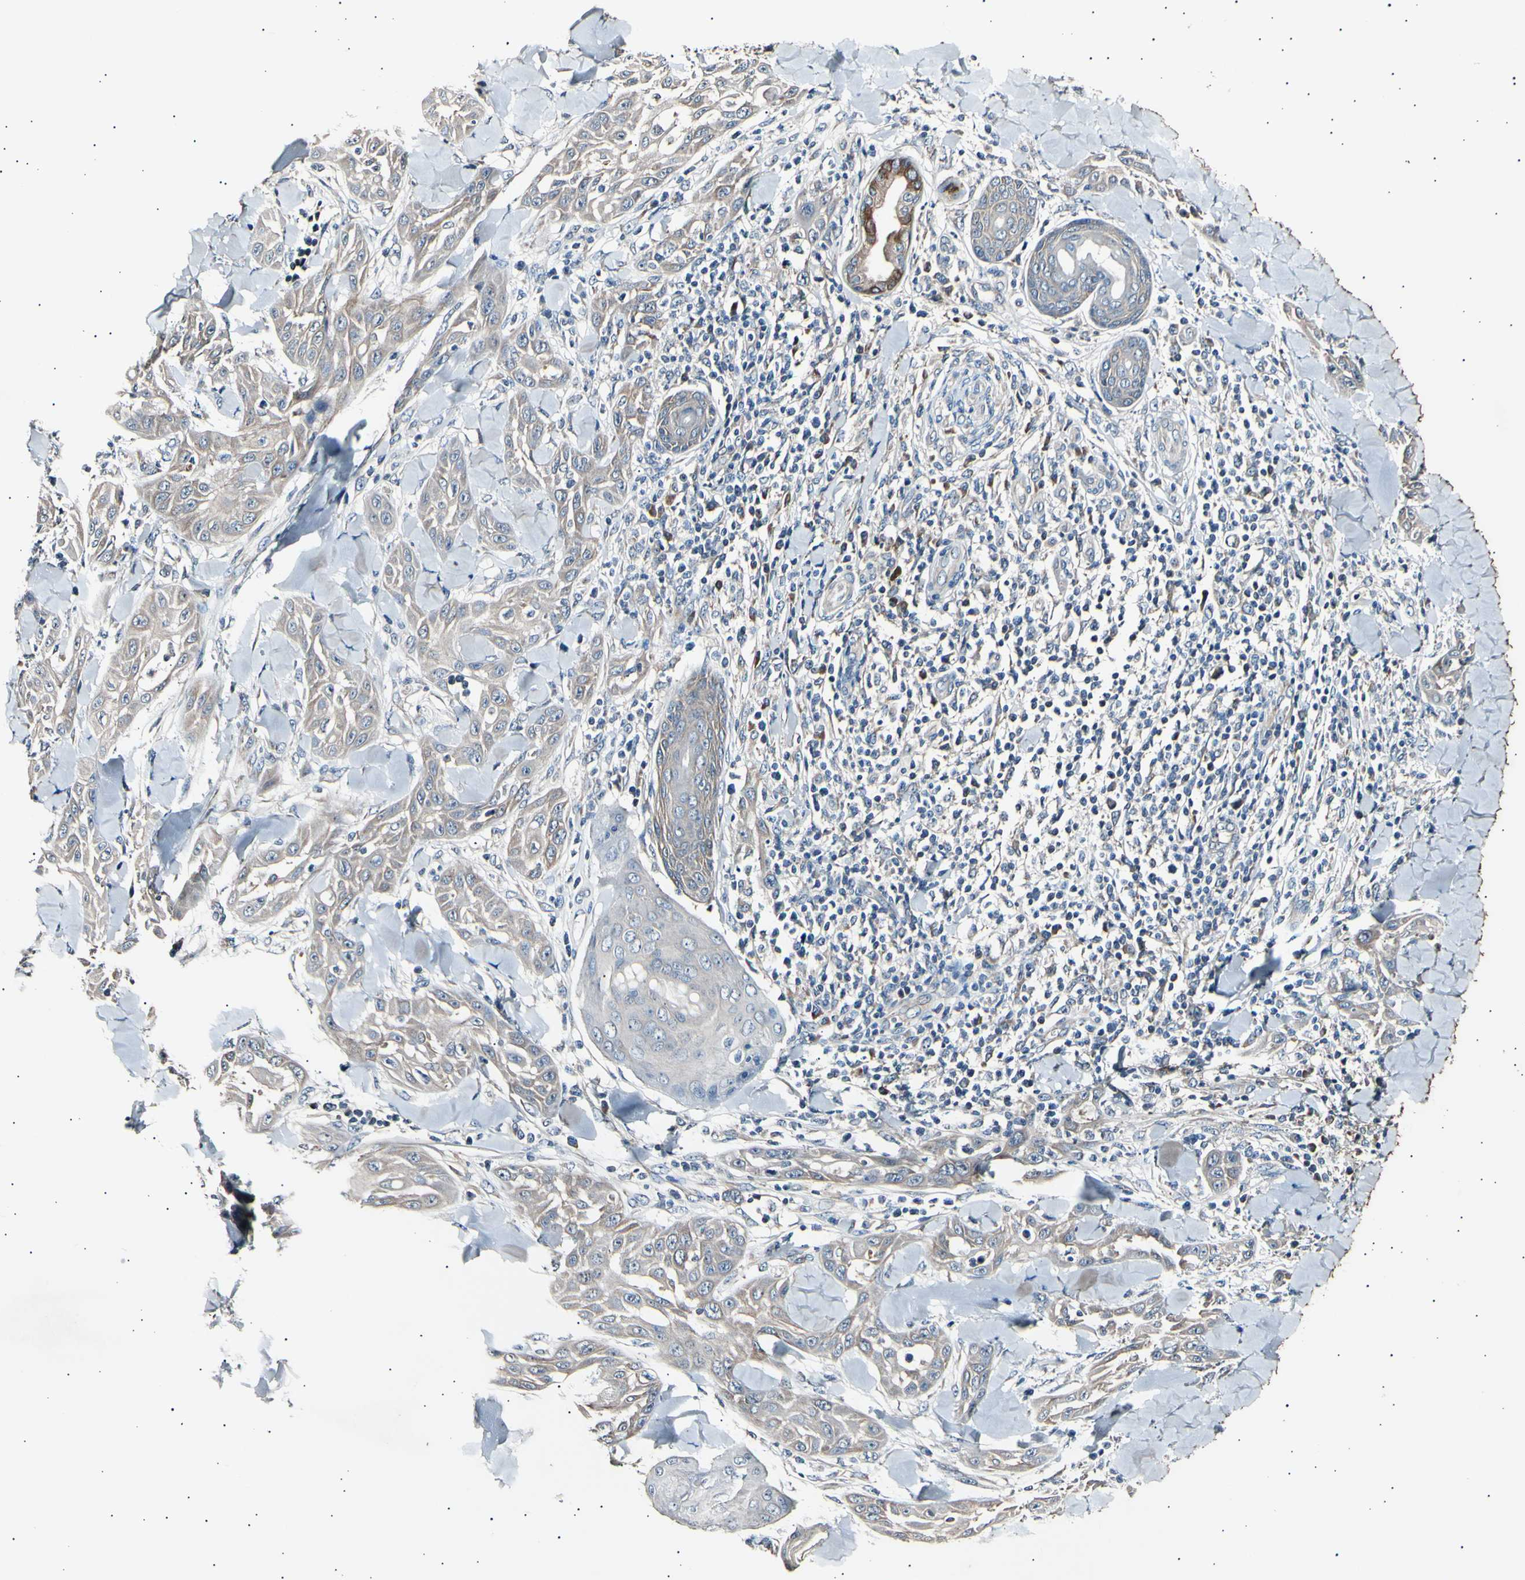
{"staining": {"intensity": "weak", "quantity": ">75%", "location": "cytoplasmic/membranous"}, "tissue": "skin cancer", "cell_type": "Tumor cells", "image_type": "cancer", "snomed": [{"axis": "morphology", "description": "Squamous cell carcinoma, NOS"}, {"axis": "topography", "description": "Skin"}], "caption": "This photomicrograph demonstrates immunohistochemistry staining of human skin squamous cell carcinoma, with low weak cytoplasmic/membranous expression in approximately >75% of tumor cells.", "gene": "ITGA6", "patient": {"sex": "male", "age": 24}}